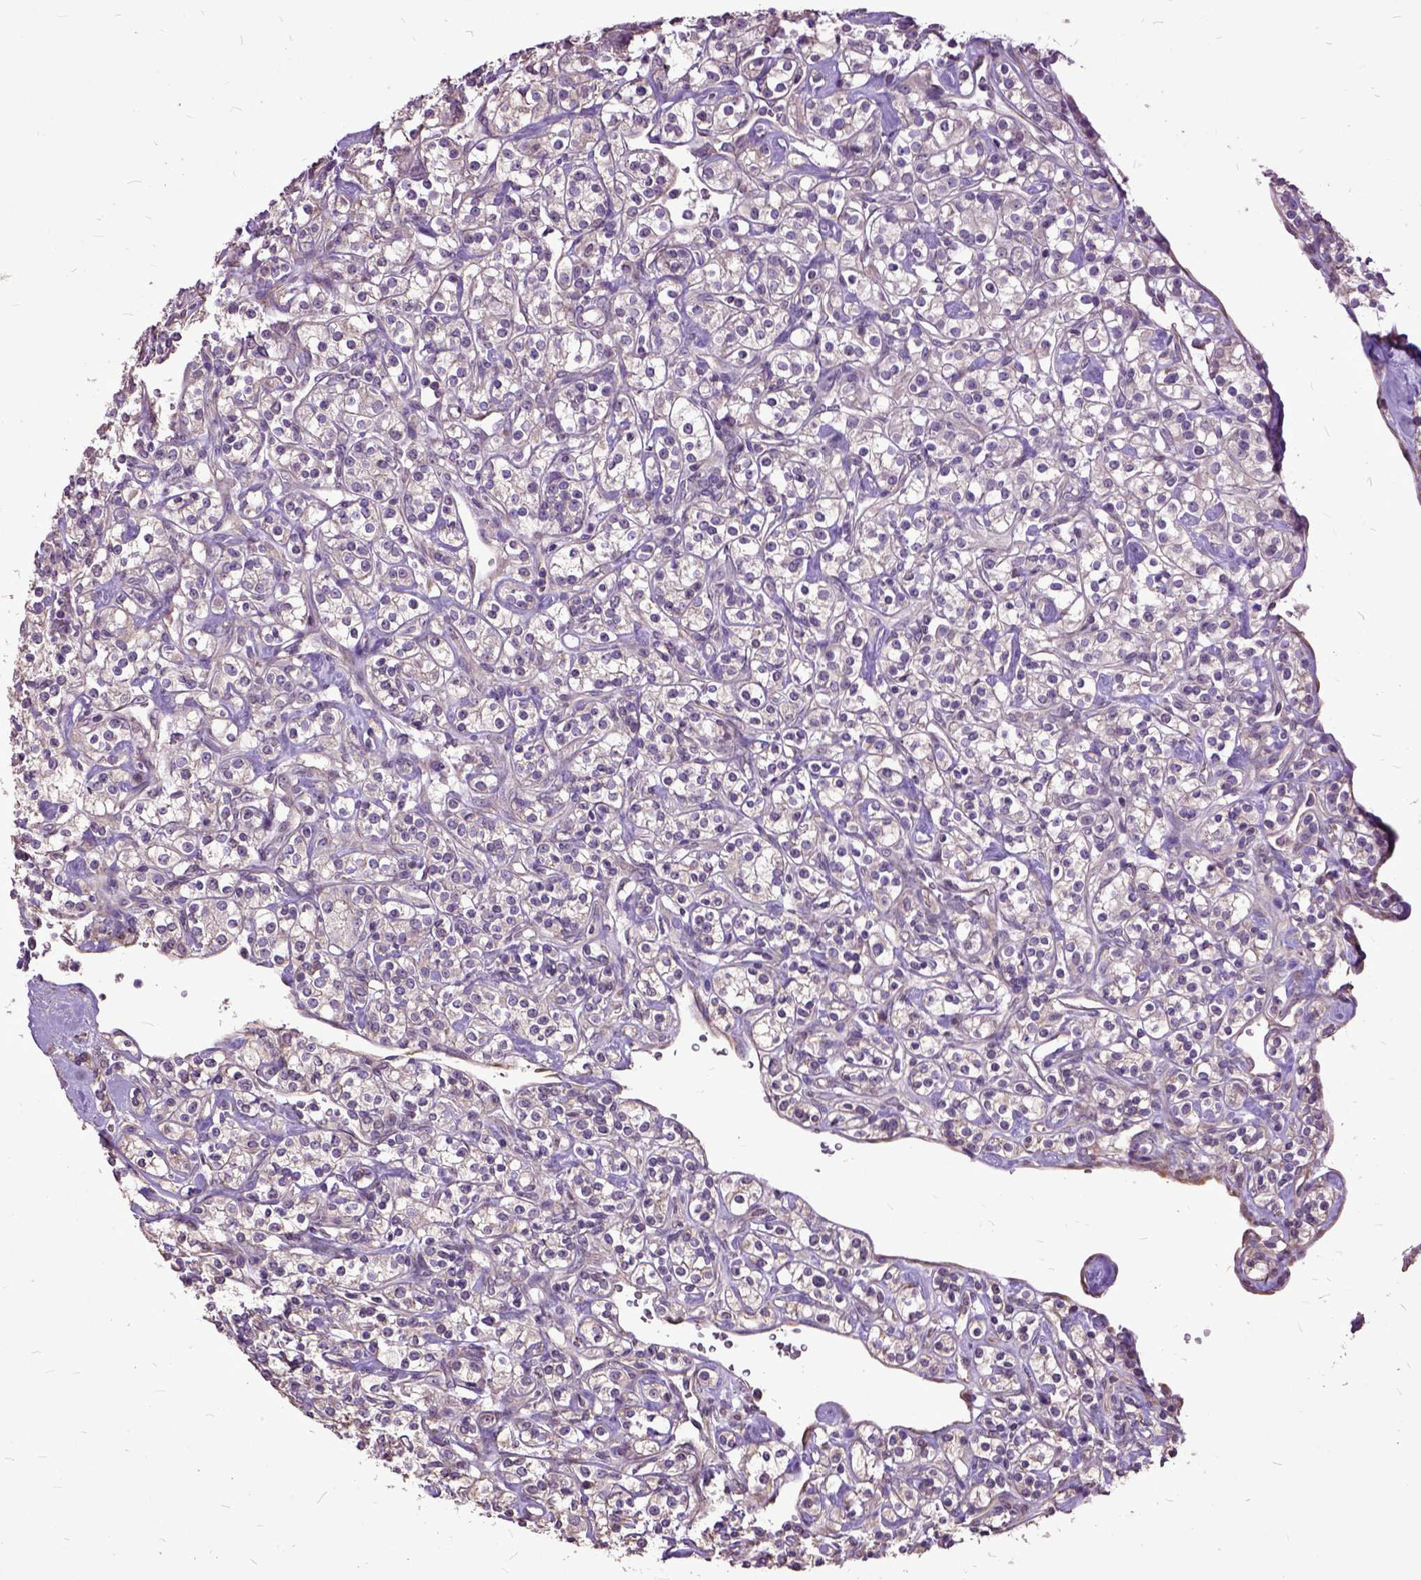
{"staining": {"intensity": "negative", "quantity": "none", "location": "none"}, "tissue": "renal cancer", "cell_type": "Tumor cells", "image_type": "cancer", "snomed": [{"axis": "morphology", "description": "Adenocarcinoma, NOS"}, {"axis": "topography", "description": "Kidney"}], "caption": "The histopathology image shows no staining of tumor cells in renal adenocarcinoma. Nuclei are stained in blue.", "gene": "AREG", "patient": {"sex": "male", "age": 77}}